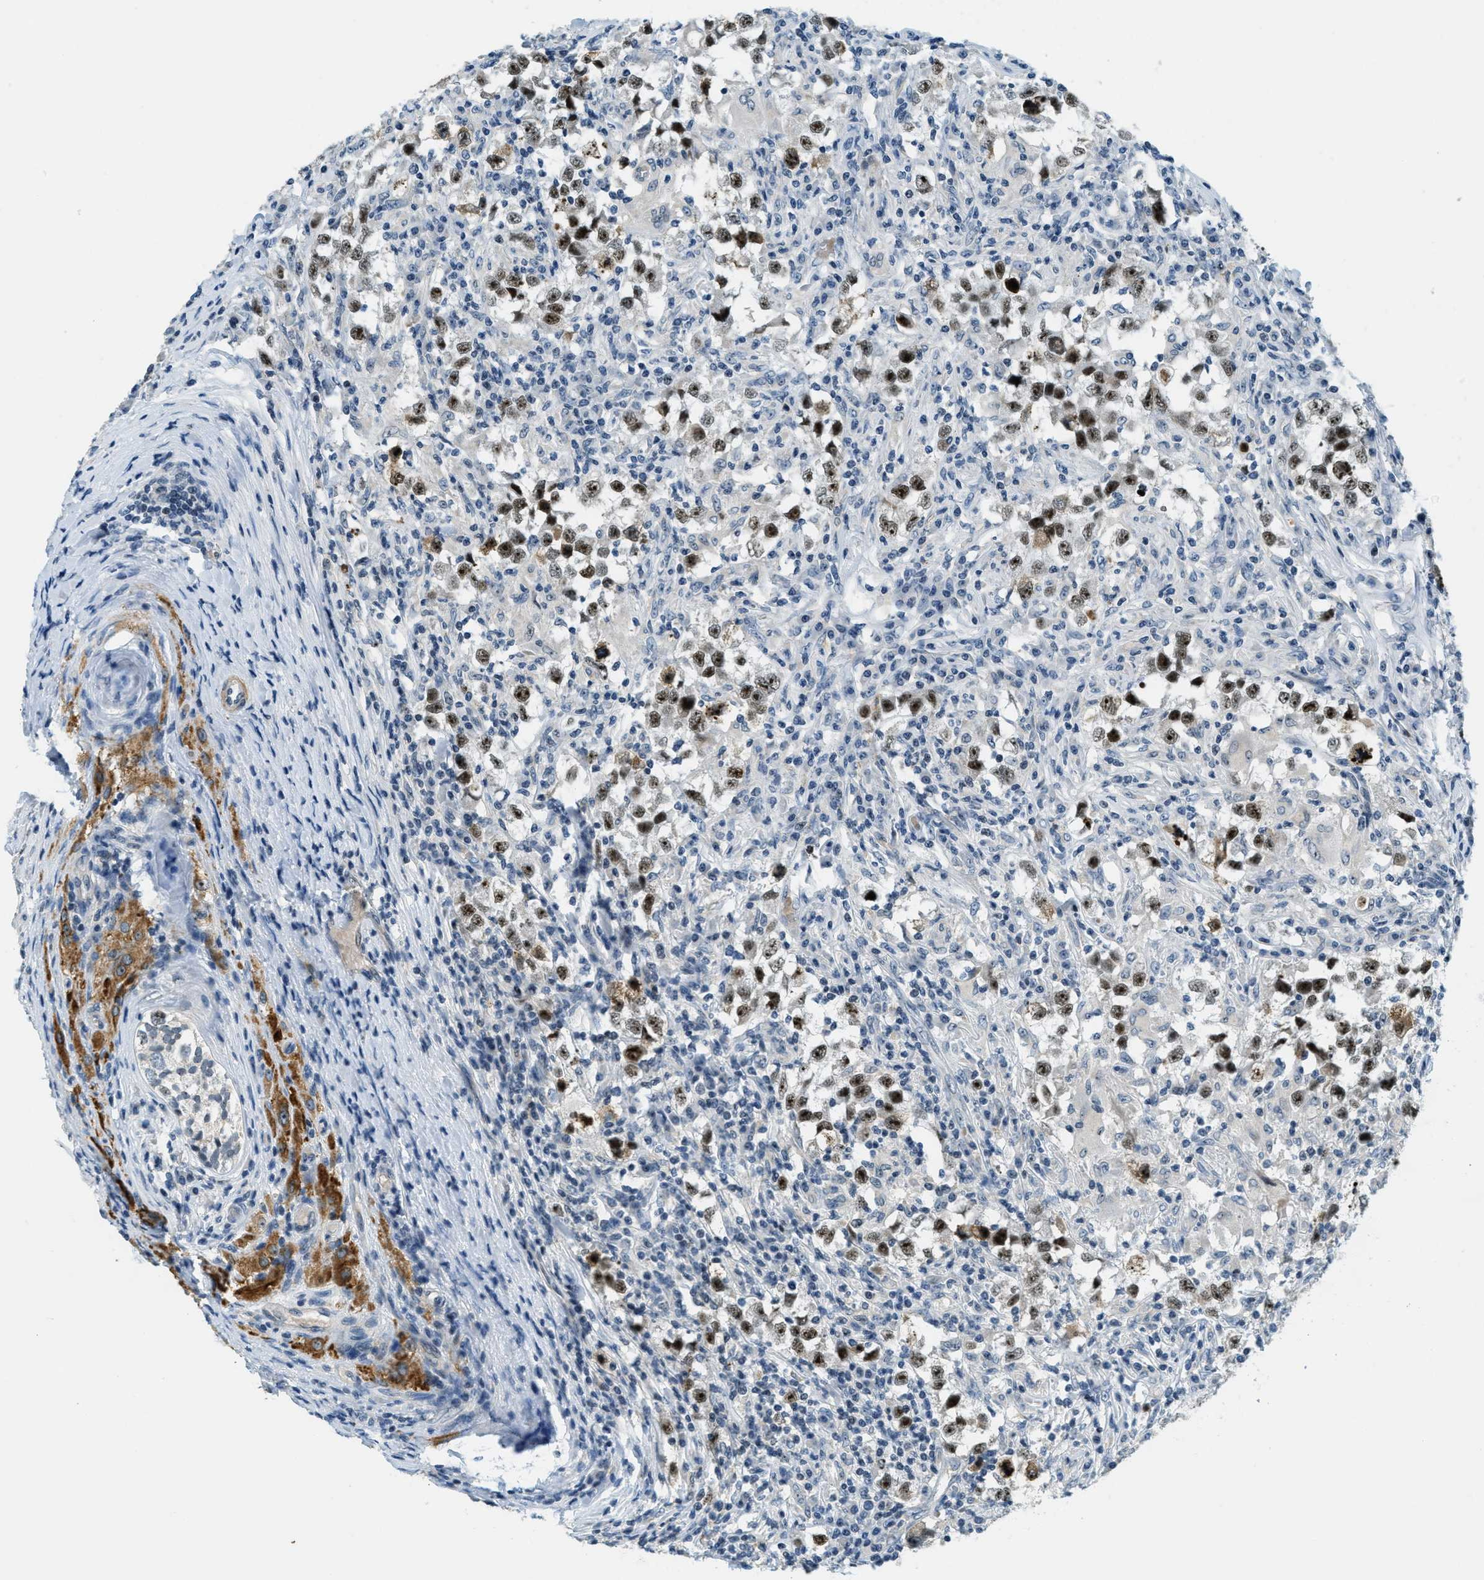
{"staining": {"intensity": "strong", "quantity": ">75%", "location": "cytoplasmic/membranous,nuclear"}, "tissue": "testis cancer", "cell_type": "Tumor cells", "image_type": "cancer", "snomed": [{"axis": "morphology", "description": "Carcinoma, Embryonal, NOS"}, {"axis": "topography", "description": "Testis"}], "caption": "Immunohistochemistry (IHC) micrograph of human testis embryonal carcinoma stained for a protein (brown), which shows high levels of strong cytoplasmic/membranous and nuclear positivity in about >75% of tumor cells.", "gene": "DDX47", "patient": {"sex": "male", "age": 21}}